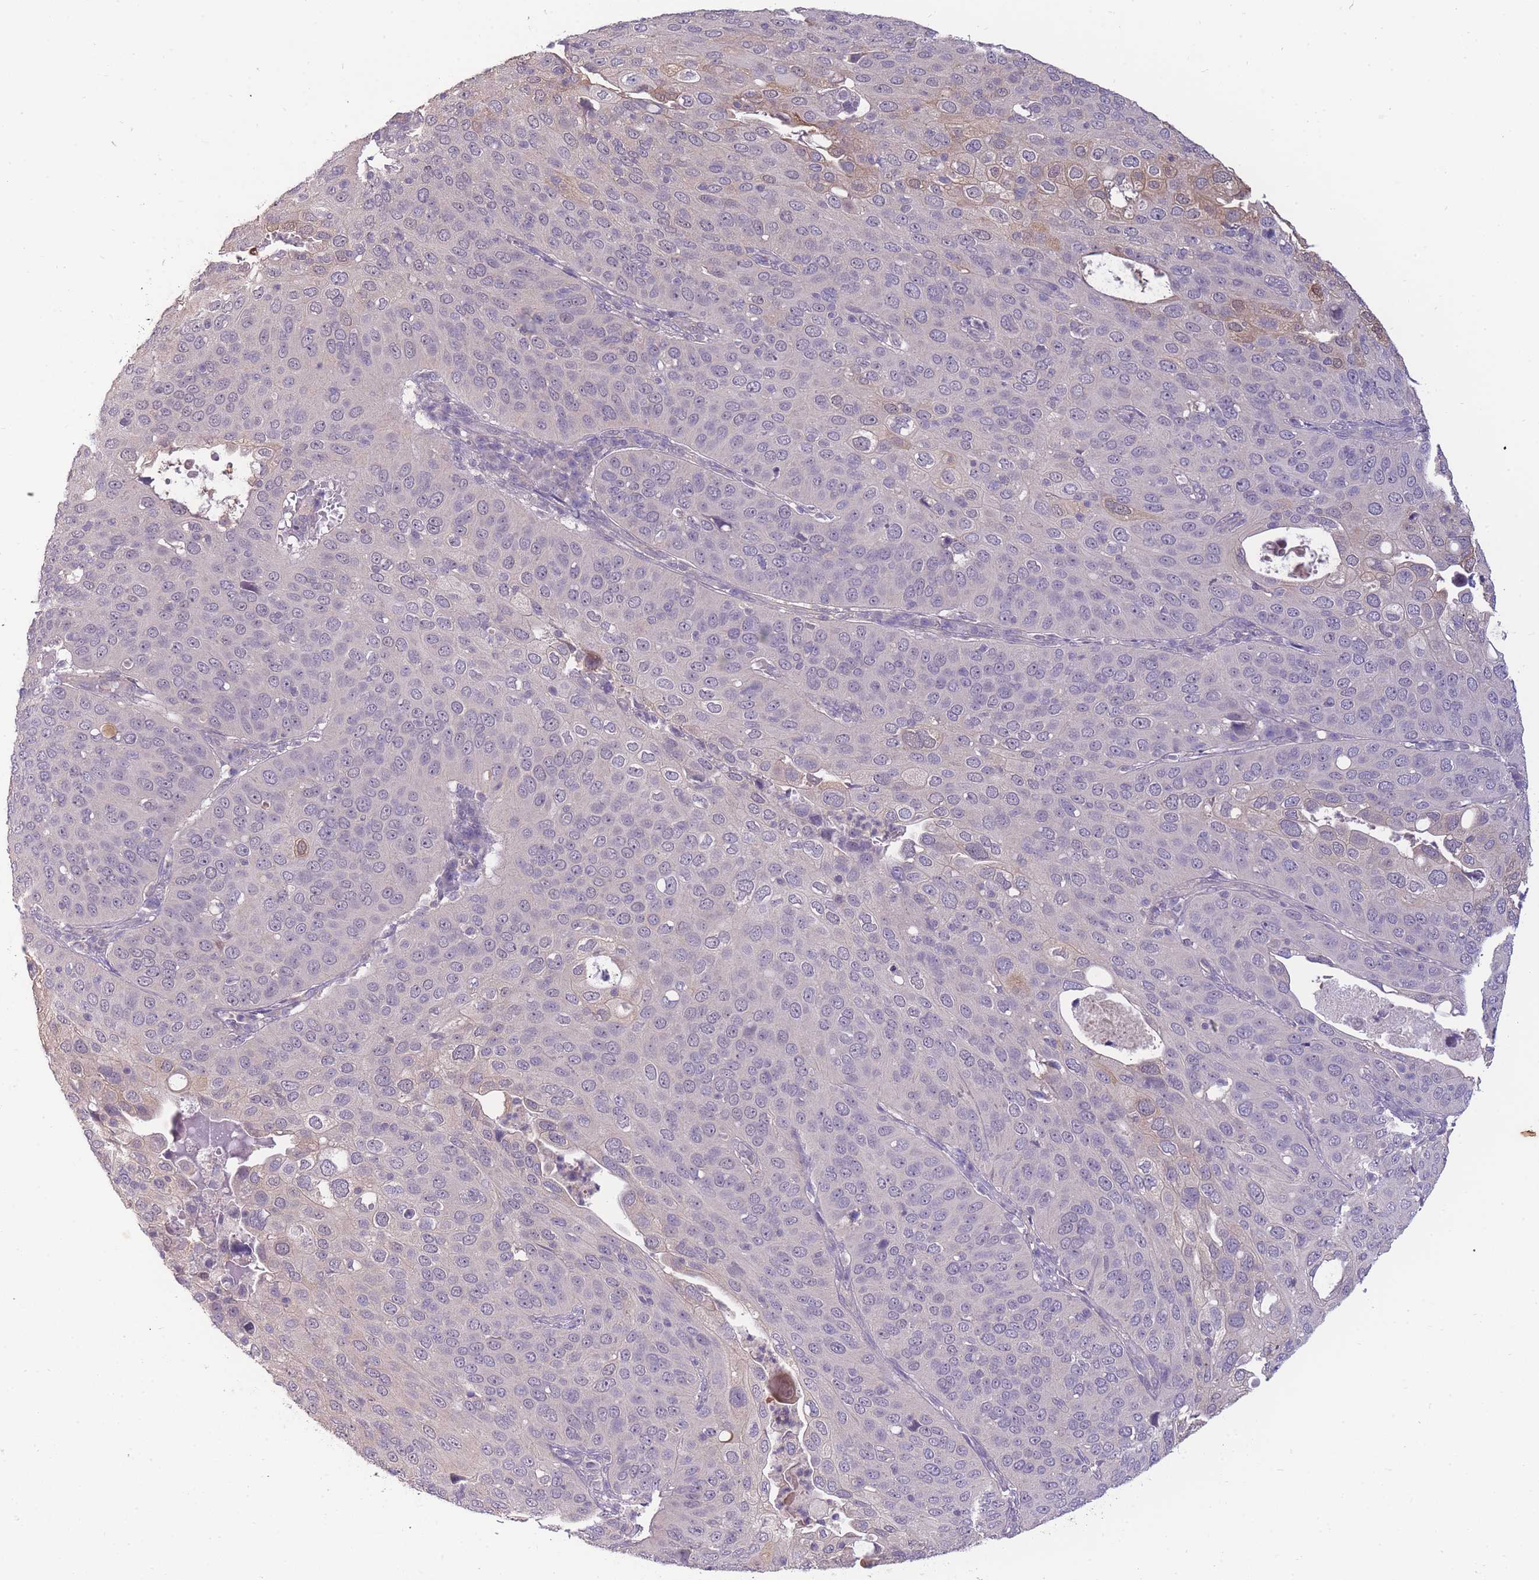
{"staining": {"intensity": "weak", "quantity": "<25%", "location": "cytoplasmic/membranous"}, "tissue": "cervical cancer", "cell_type": "Tumor cells", "image_type": "cancer", "snomed": [{"axis": "morphology", "description": "Squamous cell carcinoma, NOS"}, {"axis": "topography", "description": "Cervix"}], "caption": "DAB immunohistochemical staining of human squamous cell carcinoma (cervical) shows no significant staining in tumor cells.", "gene": "SMC6", "patient": {"sex": "female", "age": 36}}